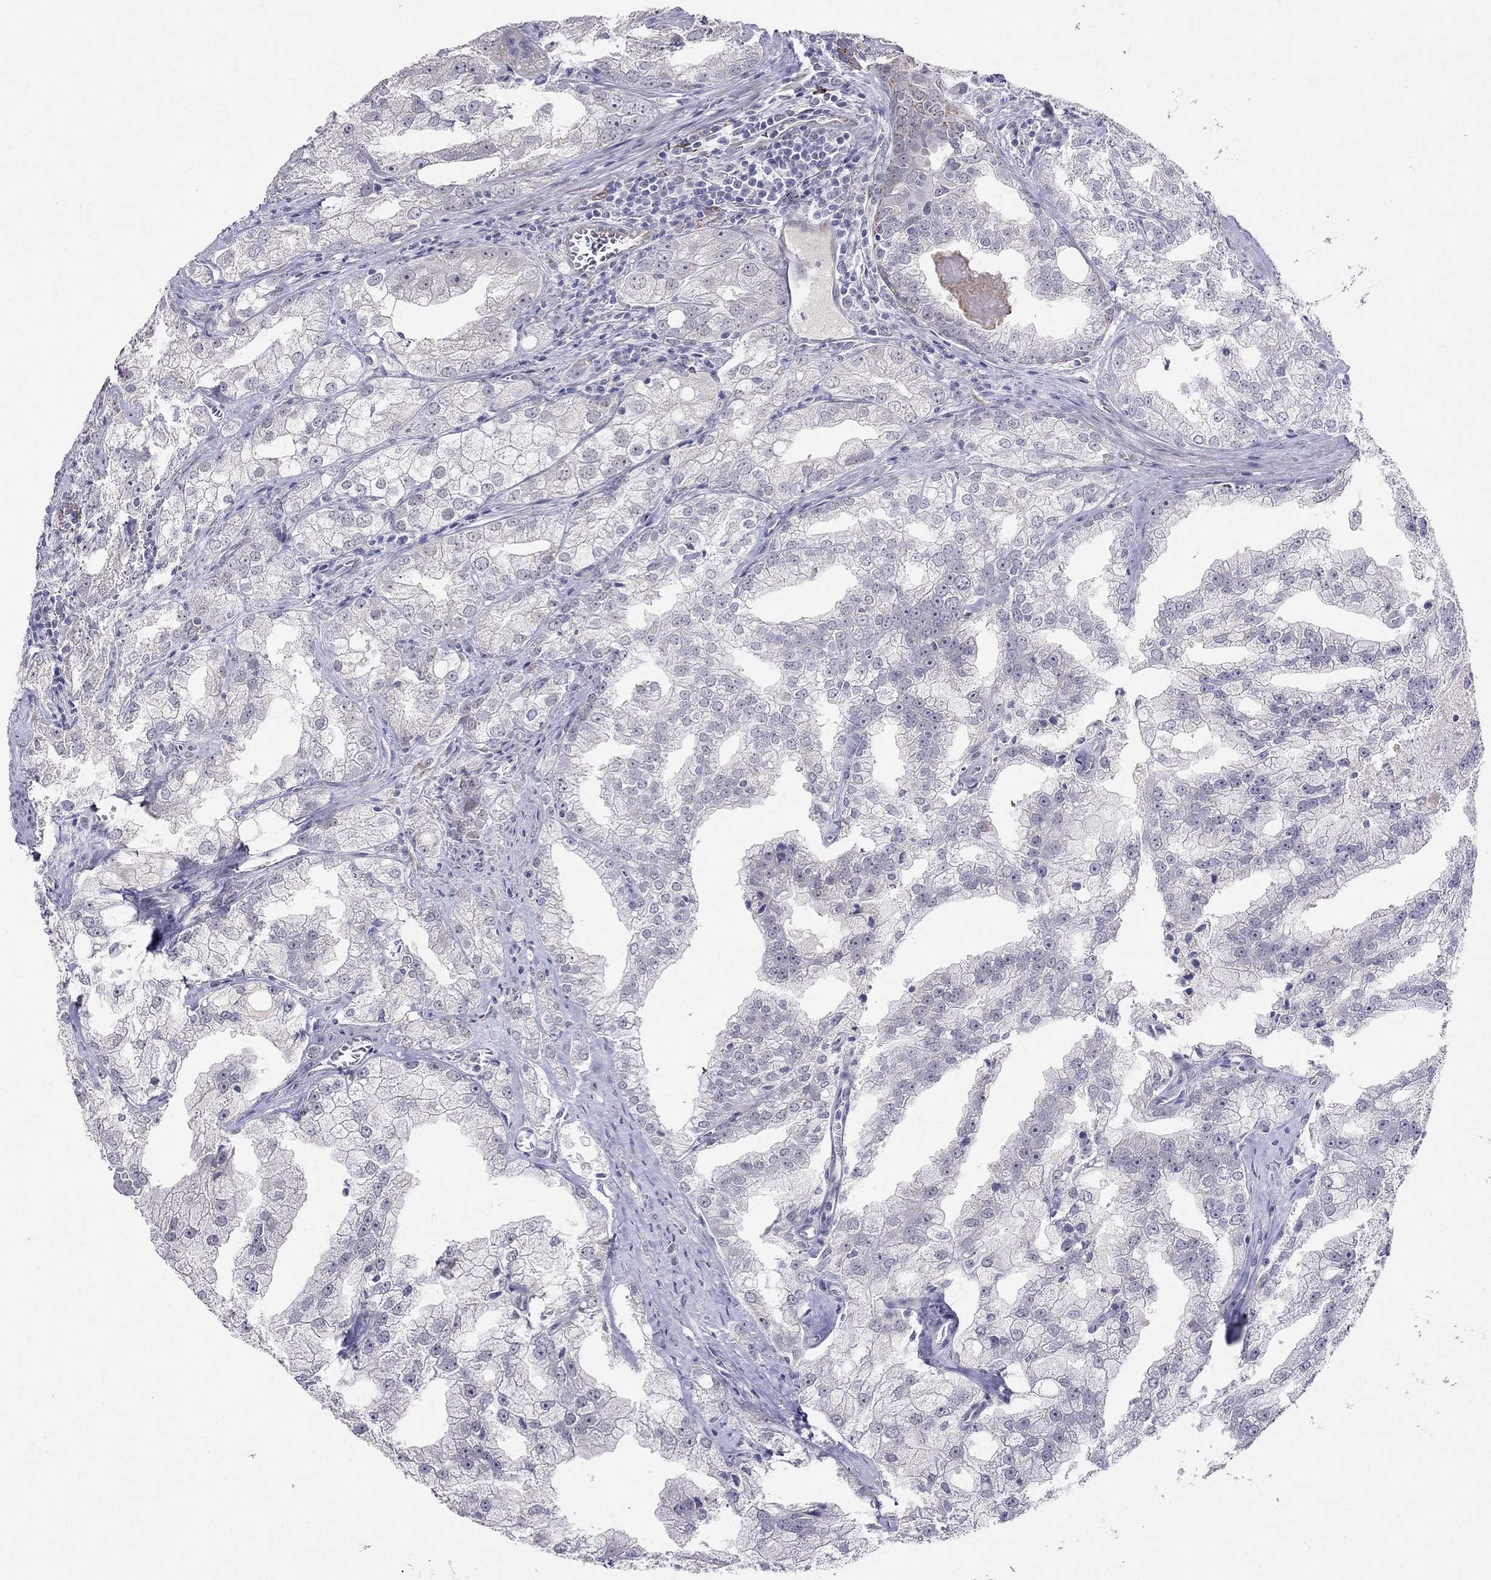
{"staining": {"intensity": "negative", "quantity": "none", "location": "none"}, "tissue": "prostate cancer", "cell_type": "Tumor cells", "image_type": "cancer", "snomed": [{"axis": "morphology", "description": "Adenocarcinoma, NOS"}, {"axis": "topography", "description": "Prostate"}], "caption": "A high-resolution histopathology image shows immunohistochemistry (IHC) staining of adenocarcinoma (prostate), which reveals no significant staining in tumor cells.", "gene": "MYO3B", "patient": {"sex": "male", "age": 70}}